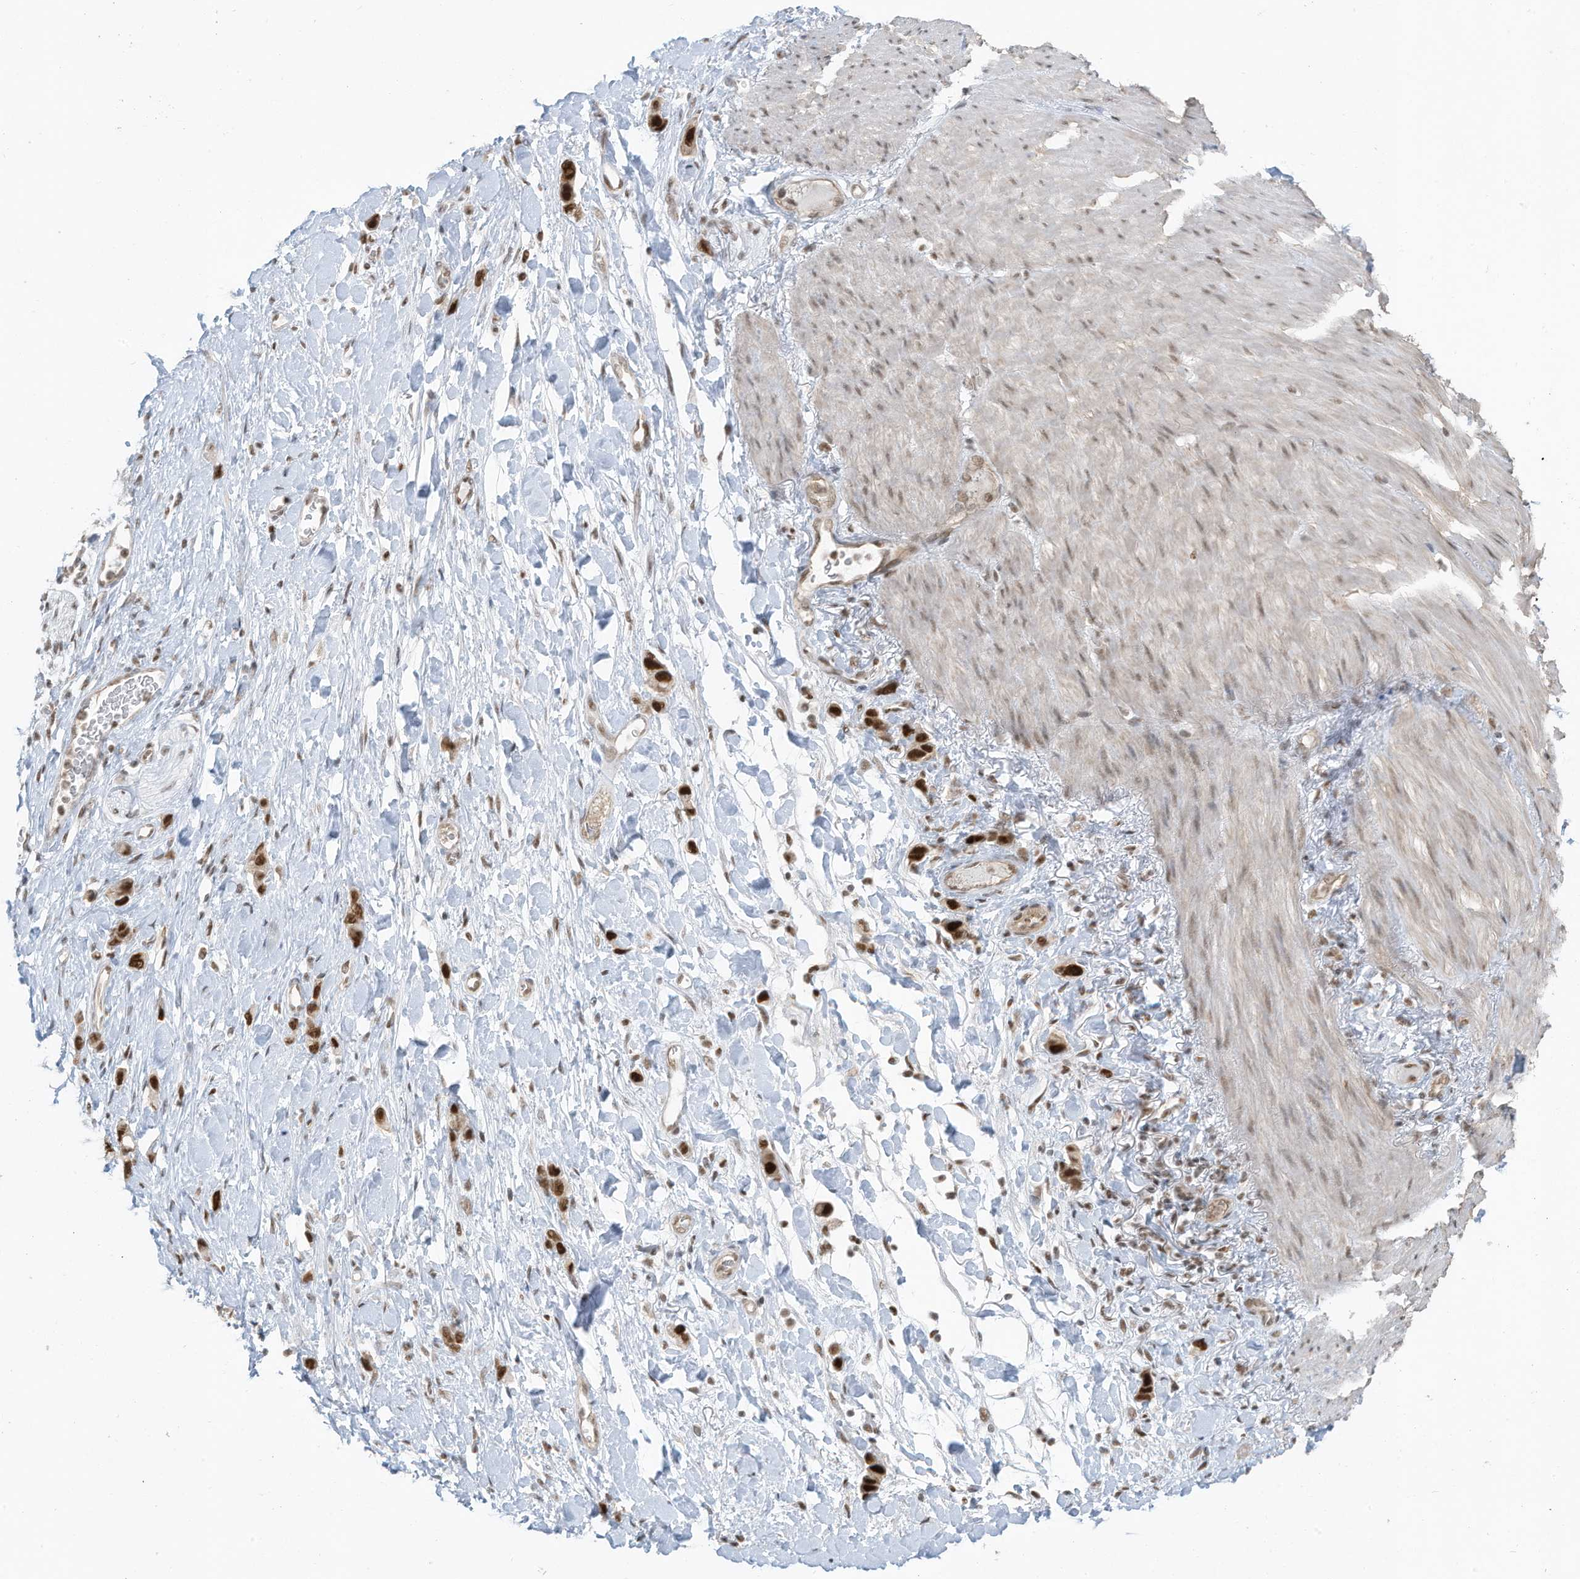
{"staining": {"intensity": "strong", "quantity": ">75%", "location": "nuclear"}, "tissue": "stomach cancer", "cell_type": "Tumor cells", "image_type": "cancer", "snomed": [{"axis": "morphology", "description": "Adenocarcinoma, NOS"}, {"axis": "topography", "description": "Stomach"}], "caption": "The histopathology image reveals a brown stain indicating the presence of a protein in the nuclear of tumor cells in stomach cancer (adenocarcinoma). (DAB (3,3'-diaminobenzidine) = brown stain, brightfield microscopy at high magnification).", "gene": "DBR1", "patient": {"sex": "female", "age": 65}}